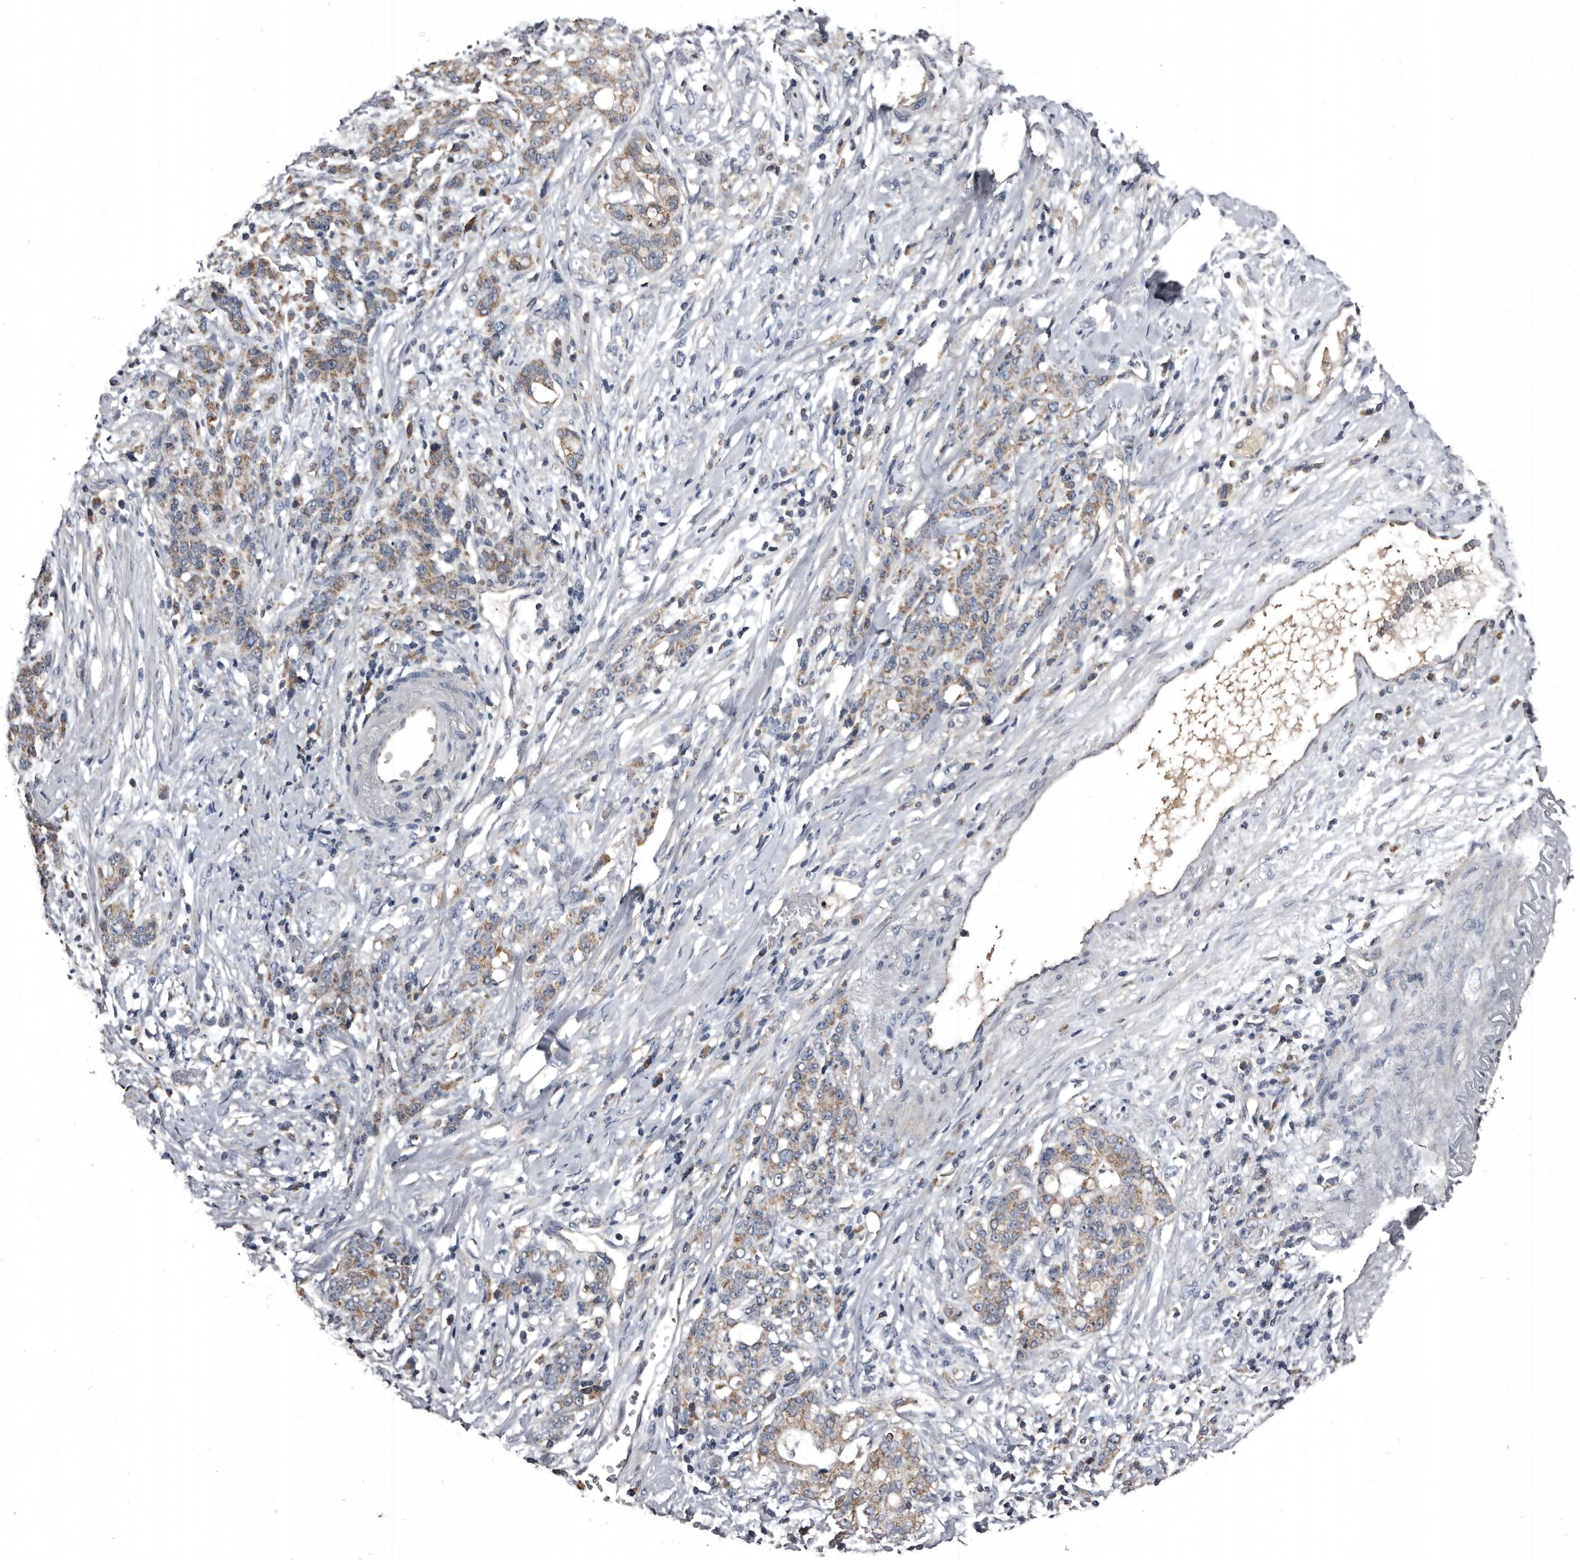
{"staining": {"intensity": "moderate", "quantity": ">75%", "location": "cytoplasmic/membranous"}, "tissue": "stomach cancer", "cell_type": "Tumor cells", "image_type": "cancer", "snomed": [{"axis": "morphology", "description": "Adenocarcinoma, NOS"}, {"axis": "topography", "description": "Stomach, lower"}], "caption": "Brown immunohistochemical staining in stomach cancer demonstrates moderate cytoplasmic/membranous expression in about >75% of tumor cells.", "gene": "GREB1", "patient": {"sex": "male", "age": 88}}